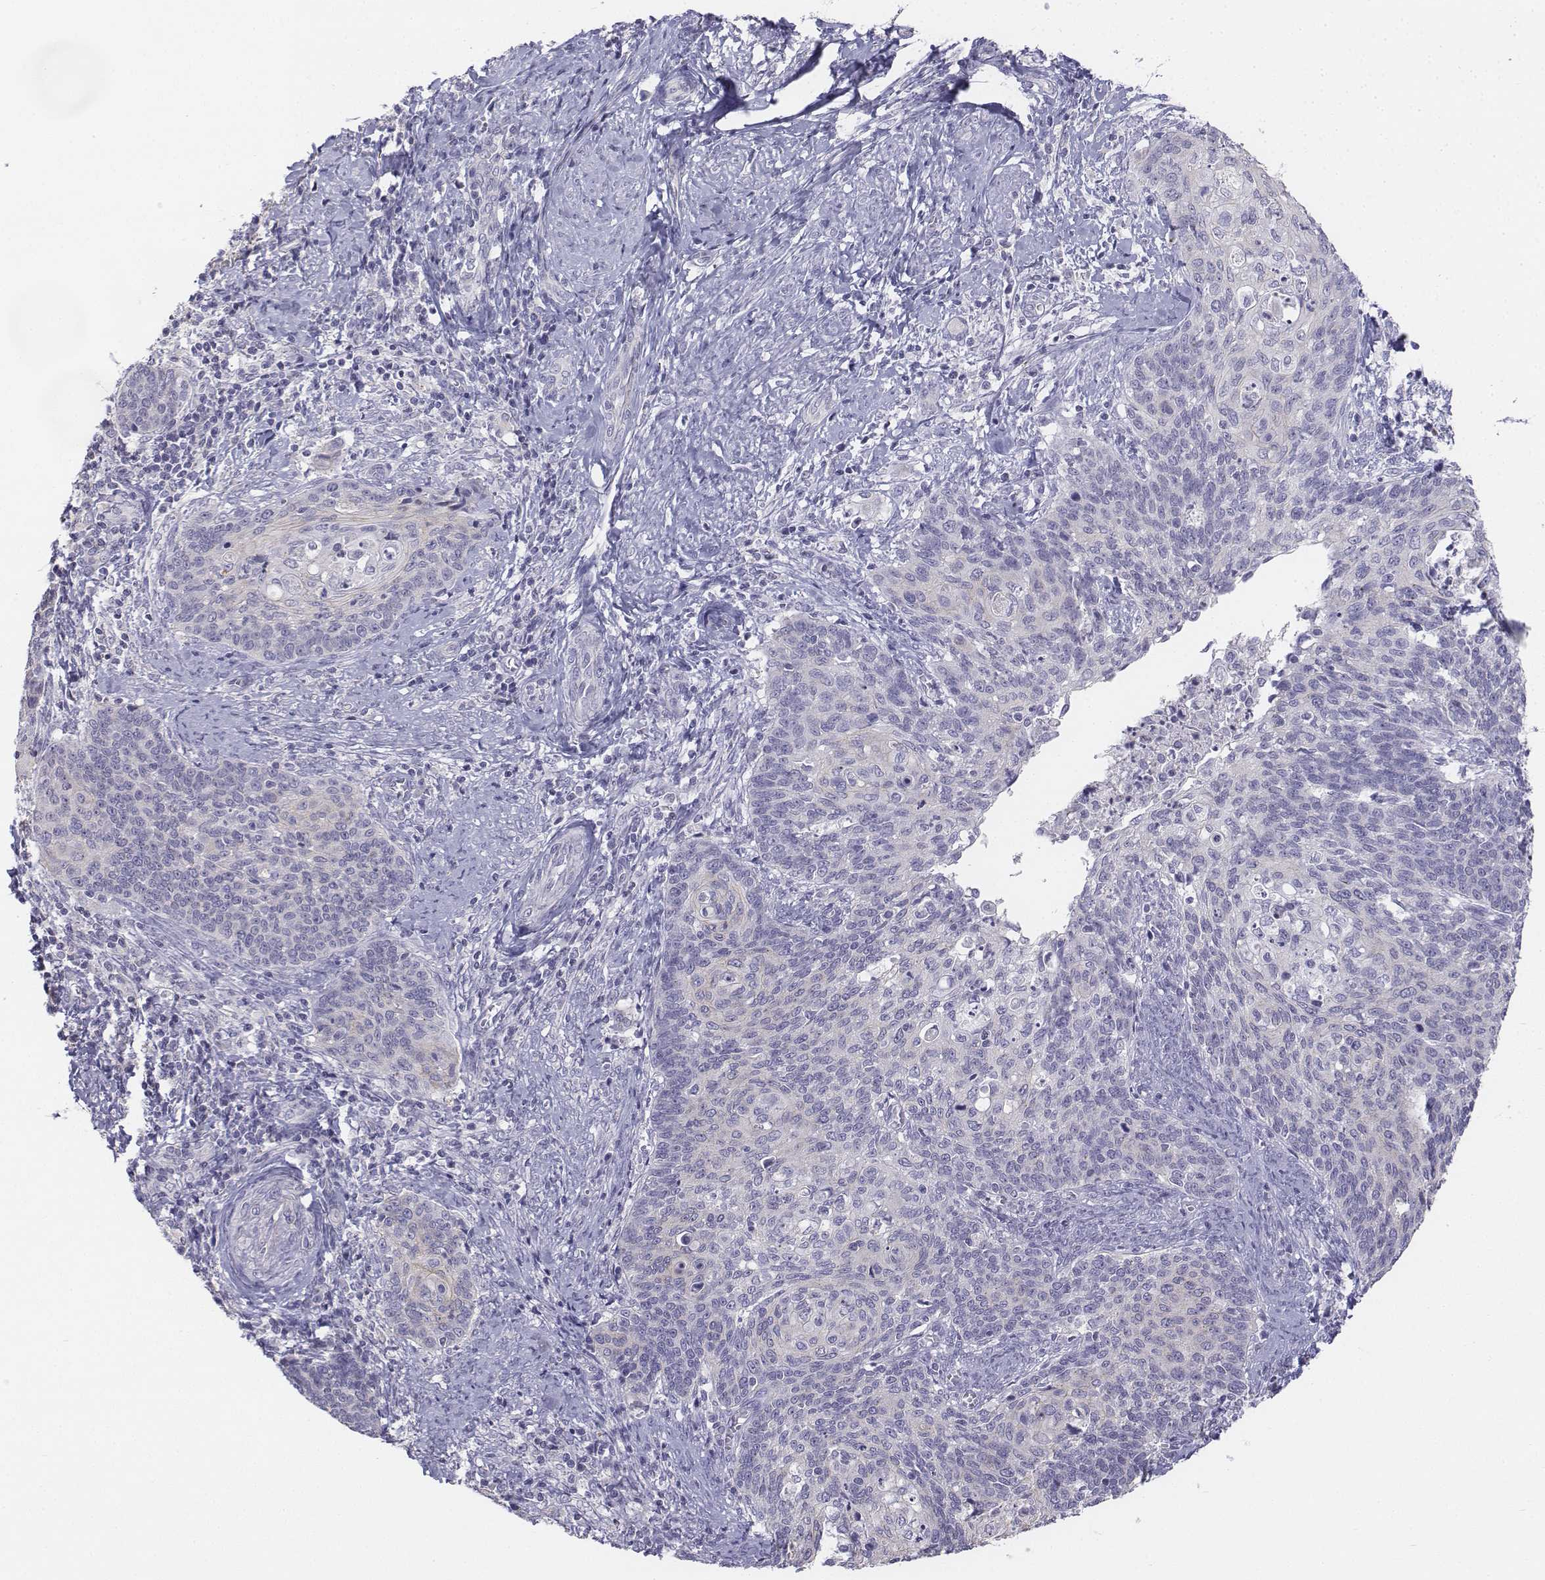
{"staining": {"intensity": "negative", "quantity": "none", "location": "none"}, "tissue": "cervical cancer", "cell_type": "Tumor cells", "image_type": "cancer", "snomed": [{"axis": "morphology", "description": "Normal tissue, NOS"}, {"axis": "morphology", "description": "Squamous cell carcinoma, NOS"}, {"axis": "topography", "description": "Cervix"}], "caption": "High power microscopy image of an immunohistochemistry micrograph of cervical cancer (squamous cell carcinoma), revealing no significant expression in tumor cells.", "gene": "LGSN", "patient": {"sex": "female", "age": 39}}